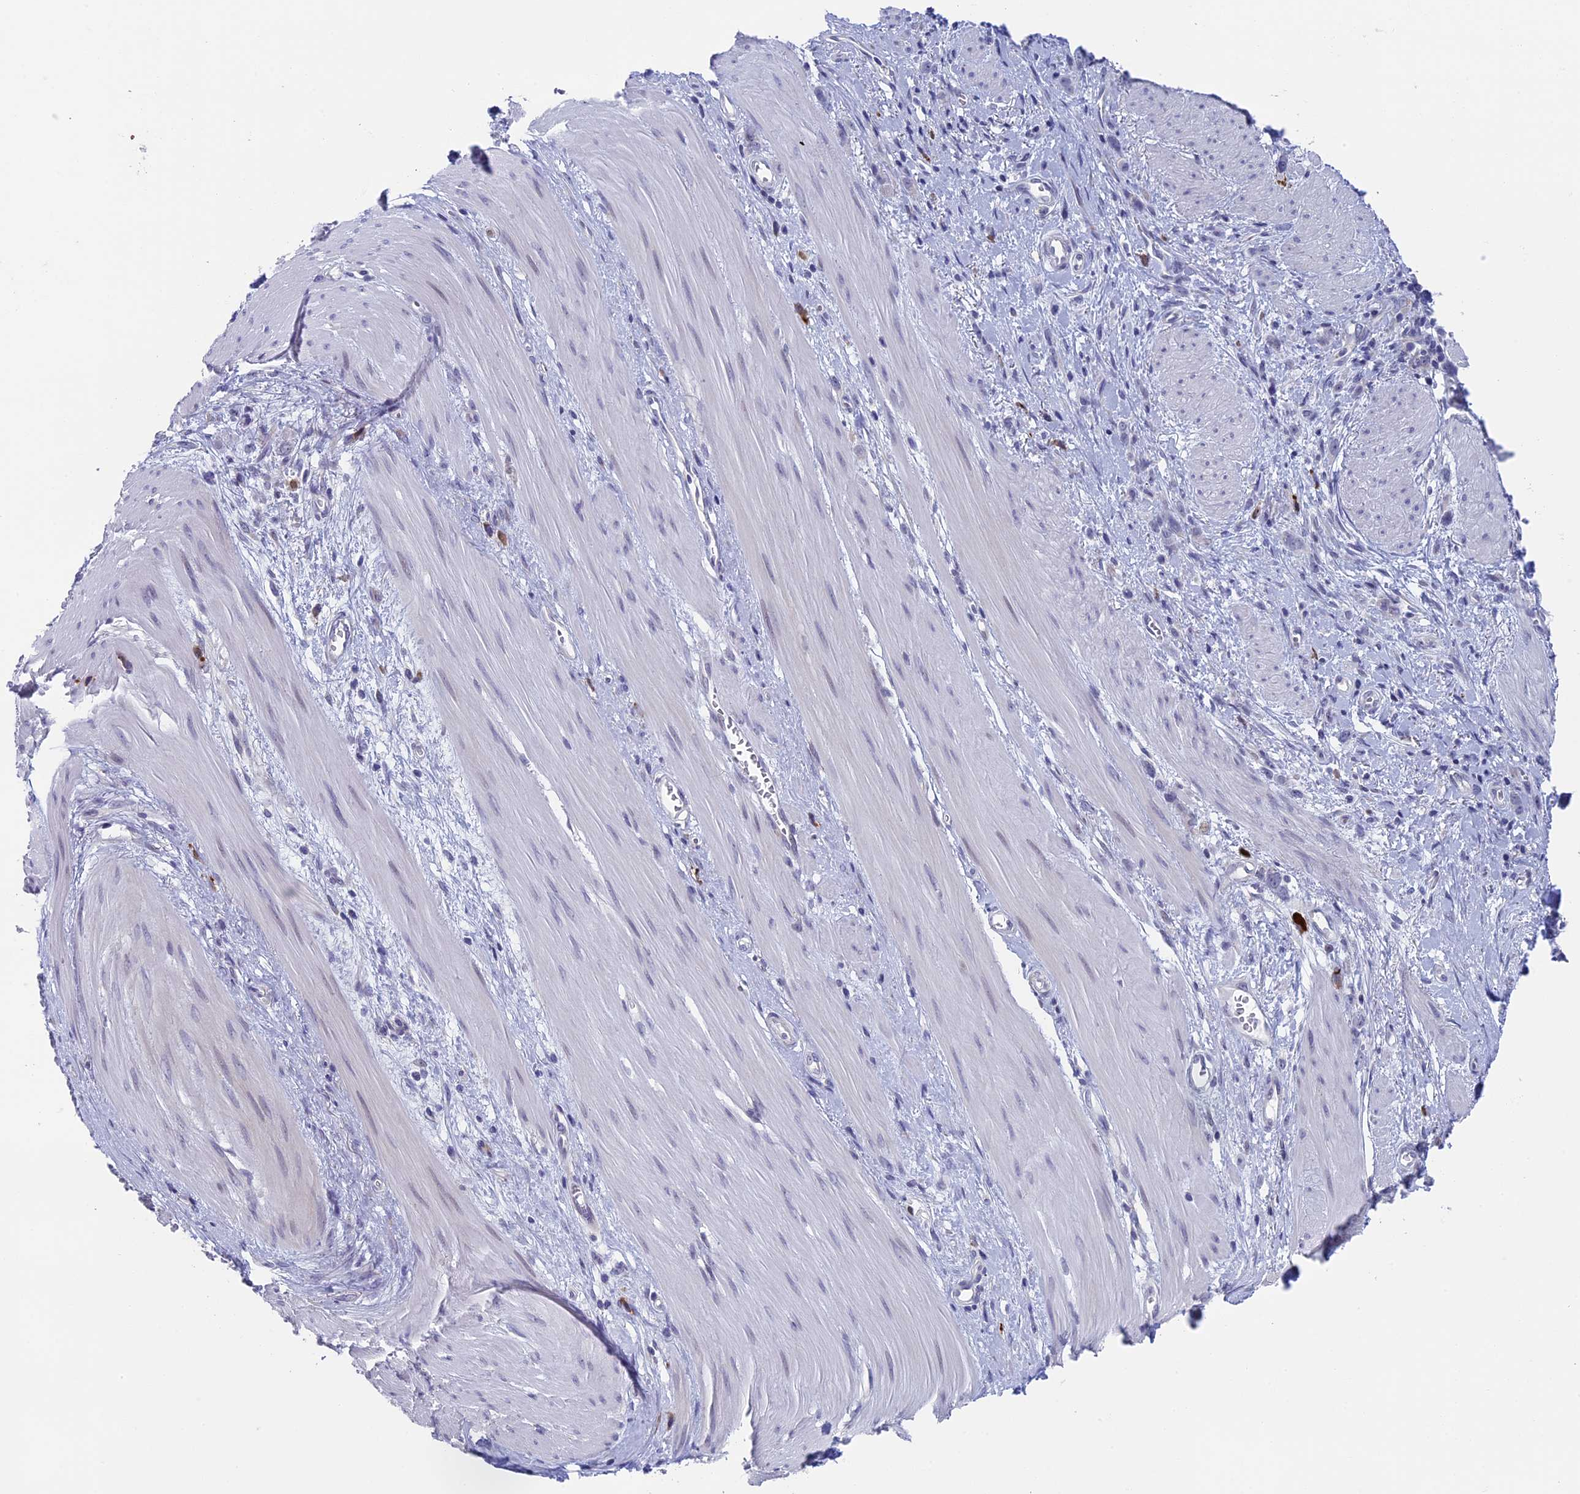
{"staining": {"intensity": "negative", "quantity": "none", "location": "none"}, "tissue": "stomach cancer", "cell_type": "Tumor cells", "image_type": "cancer", "snomed": [{"axis": "morphology", "description": "Adenocarcinoma, NOS"}, {"axis": "topography", "description": "Stomach"}], "caption": "Tumor cells are negative for protein expression in human adenocarcinoma (stomach).", "gene": "CNEP1R1", "patient": {"sex": "female", "age": 76}}